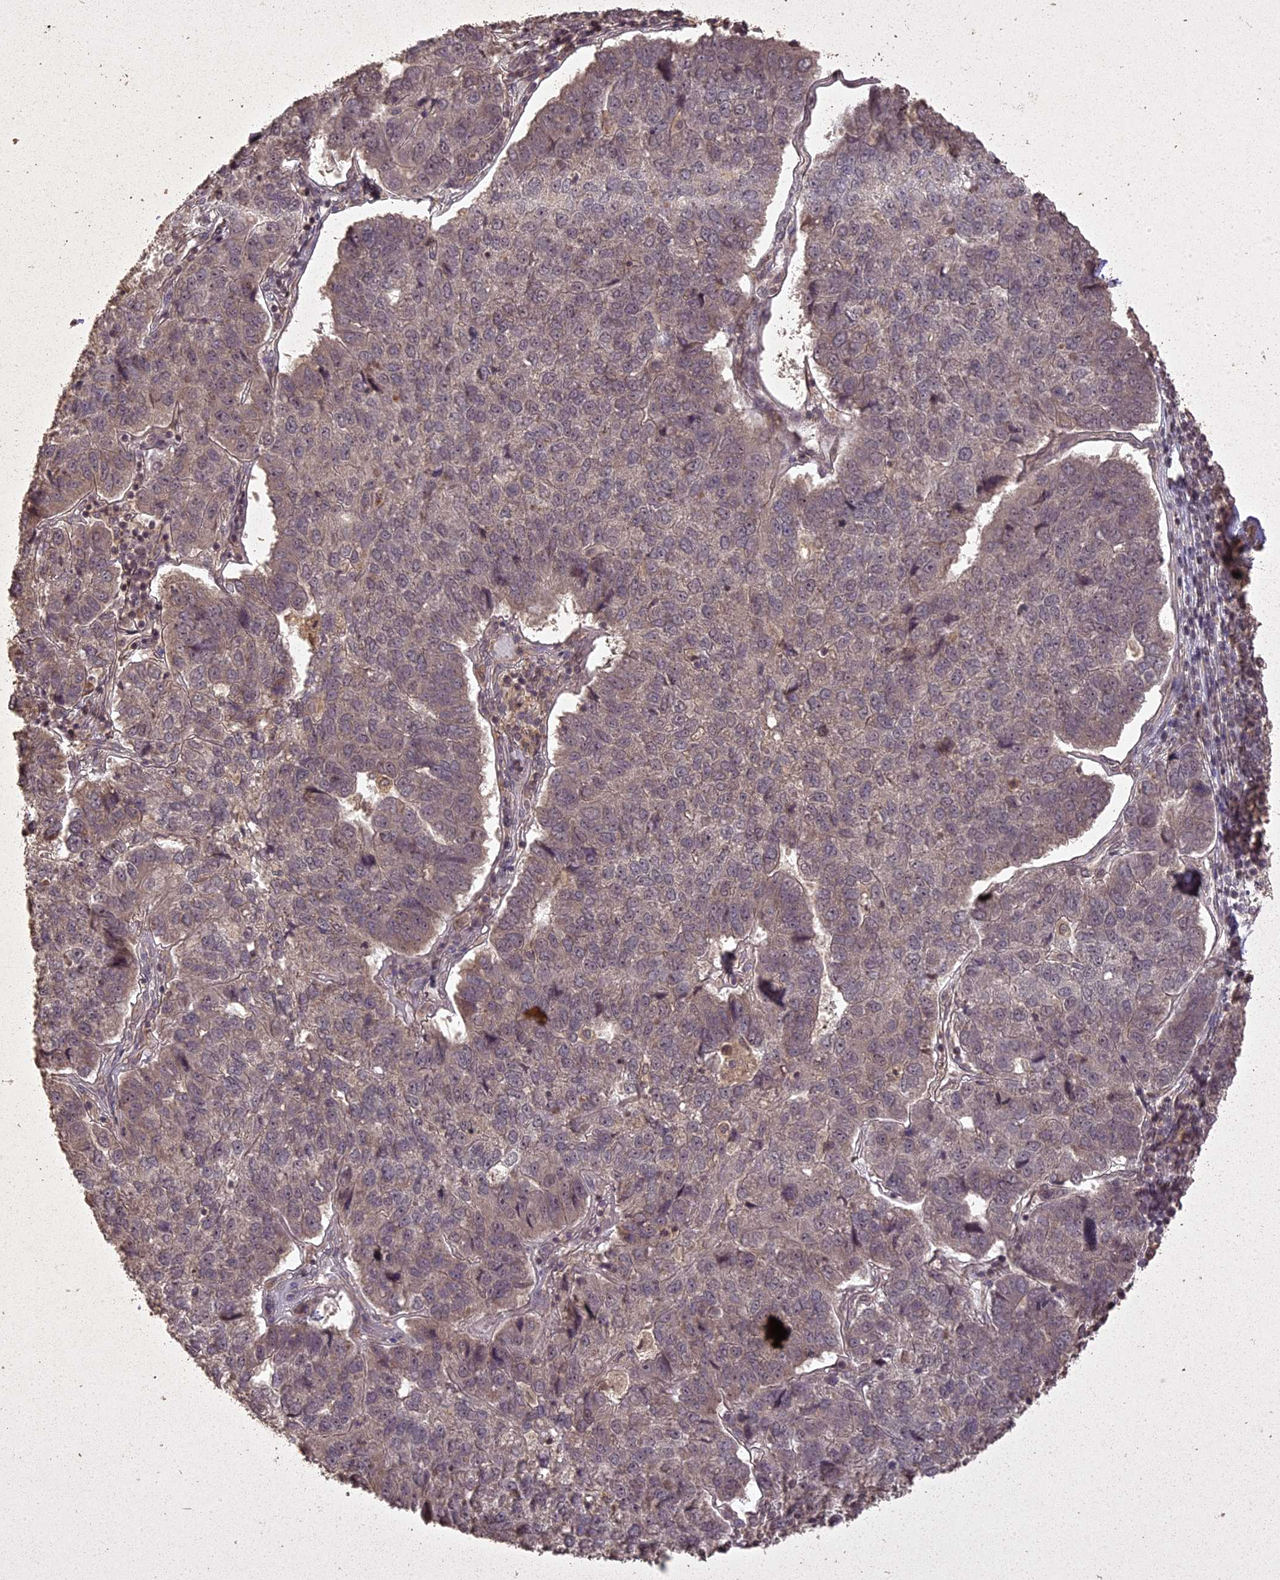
{"staining": {"intensity": "weak", "quantity": "<25%", "location": "cytoplasmic/membranous"}, "tissue": "pancreatic cancer", "cell_type": "Tumor cells", "image_type": "cancer", "snomed": [{"axis": "morphology", "description": "Adenocarcinoma, NOS"}, {"axis": "topography", "description": "Pancreas"}], "caption": "Protein analysis of pancreatic cancer displays no significant positivity in tumor cells. (Stains: DAB IHC with hematoxylin counter stain, Microscopy: brightfield microscopy at high magnification).", "gene": "LIN37", "patient": {"sex": "female", "age": 61}}